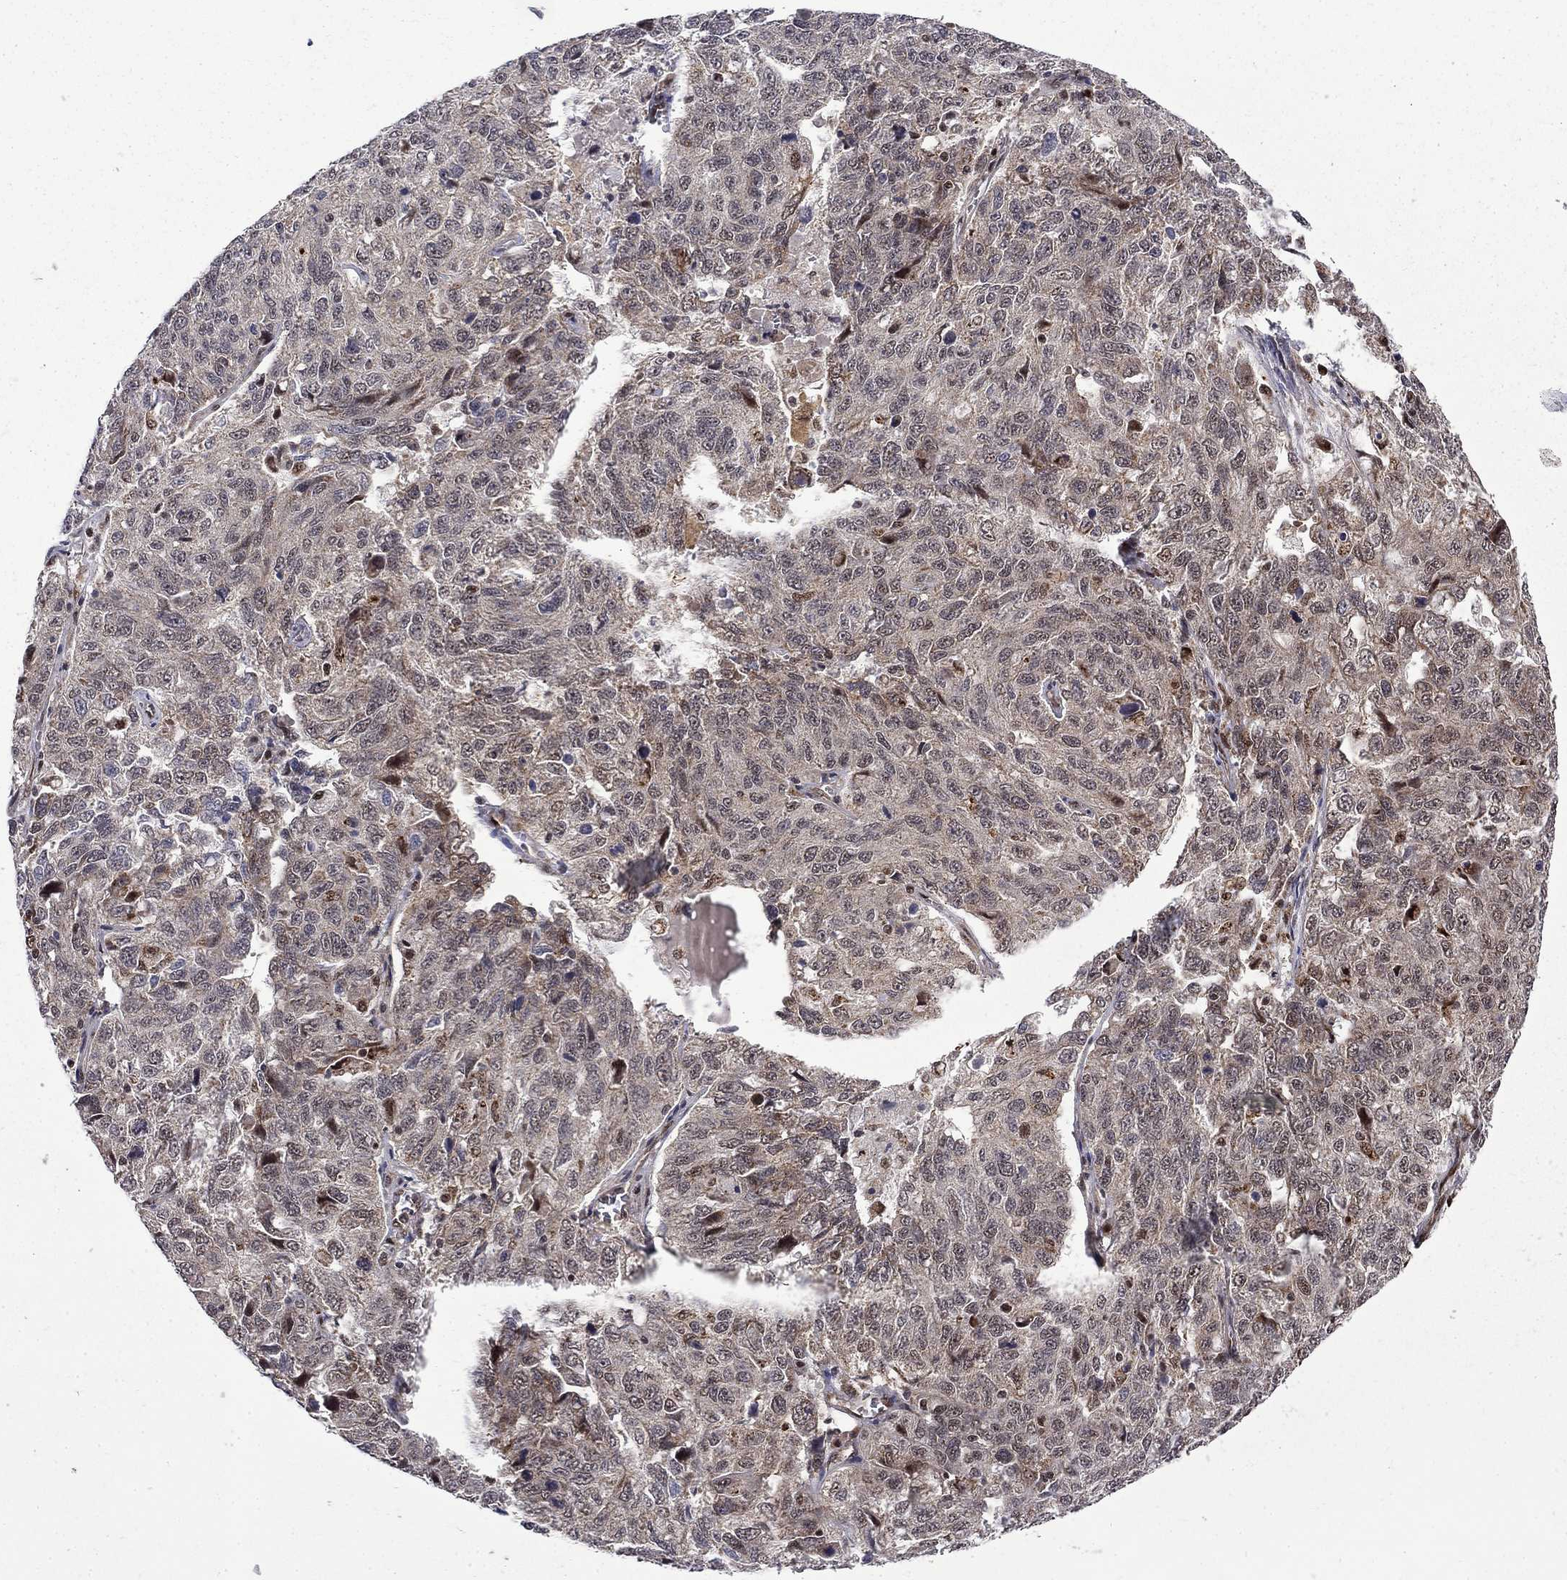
{"staining": {"intensity": "negative", "quantity": "none", "location": "none"}, "tissue": "ovarian cancer", "cell_type": "Tumor cells", "image_type": "cancer", "snomed": [{"axis": "morphology", "description": "Cystadenocarcinoma, serous, NOS"}, {"axis": "topography", "description": "Ovary"}], "caption": "IHC image of ovarian cancer stained for a protein (brown), which demonstrates no staining in tumor cells.", "gene": "KPNA3", "patient": {"sex": "female", "age": 71}}